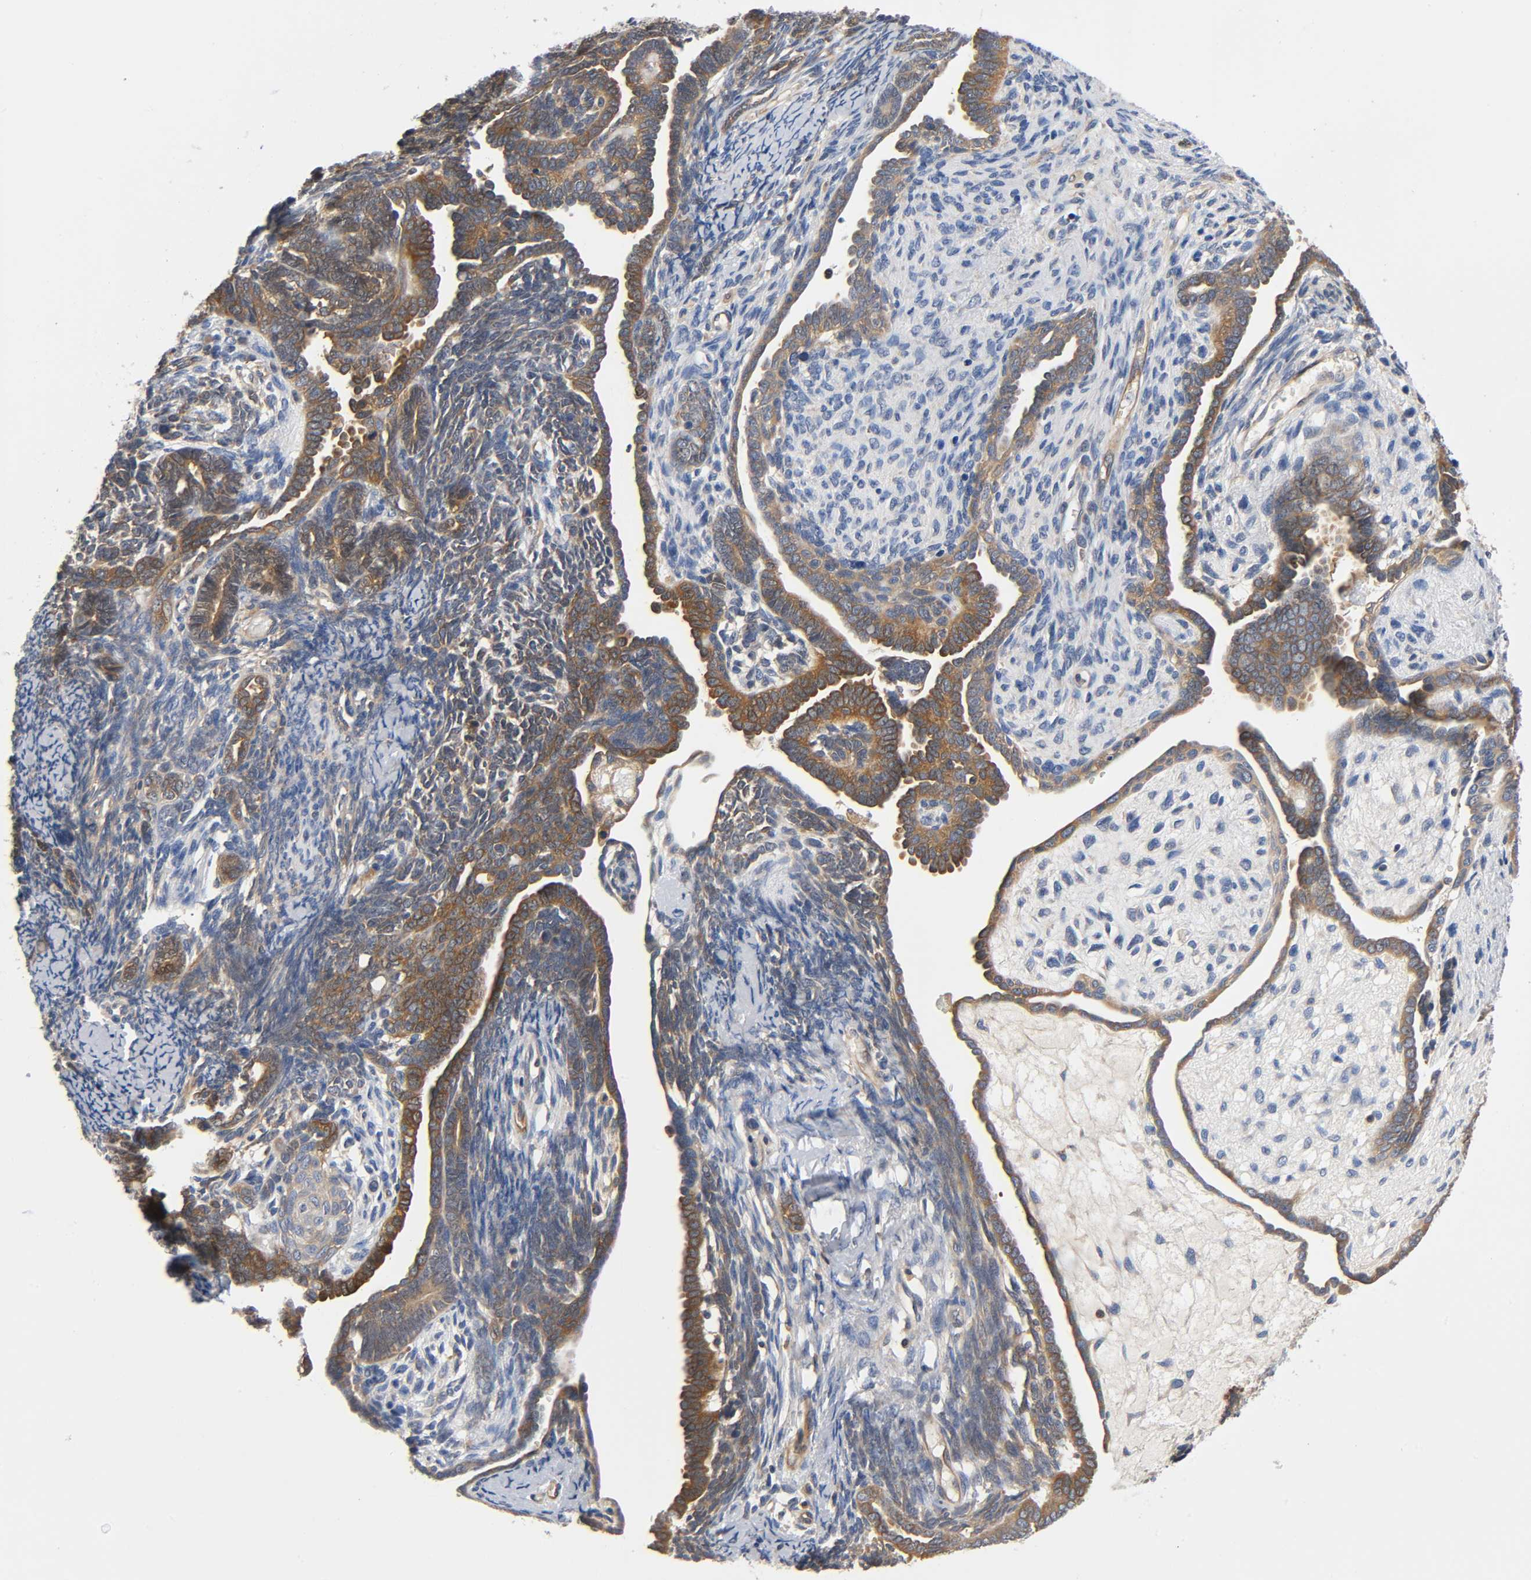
{"staining": {"intensity": "moderate", "quantity": ">75%", "location": "cytoplasmic/membranous"}, "tissue": "endometrial cancer", "cell_type": "Tumor cells", "image_type": "cancer", "snomed": [{"axis": "morphology", "description": "Neoplasm, malignant, NOS"}, {"axis": "topography", "description": "Endometrium"}], "caption": "Protein staining exhibits moderate cytoplasmic/membranous staining in about >75% of tumor cells in endometrial cancer.", "gene": "PRKAB1", "patient": {"sex": "female", "age": 74}}